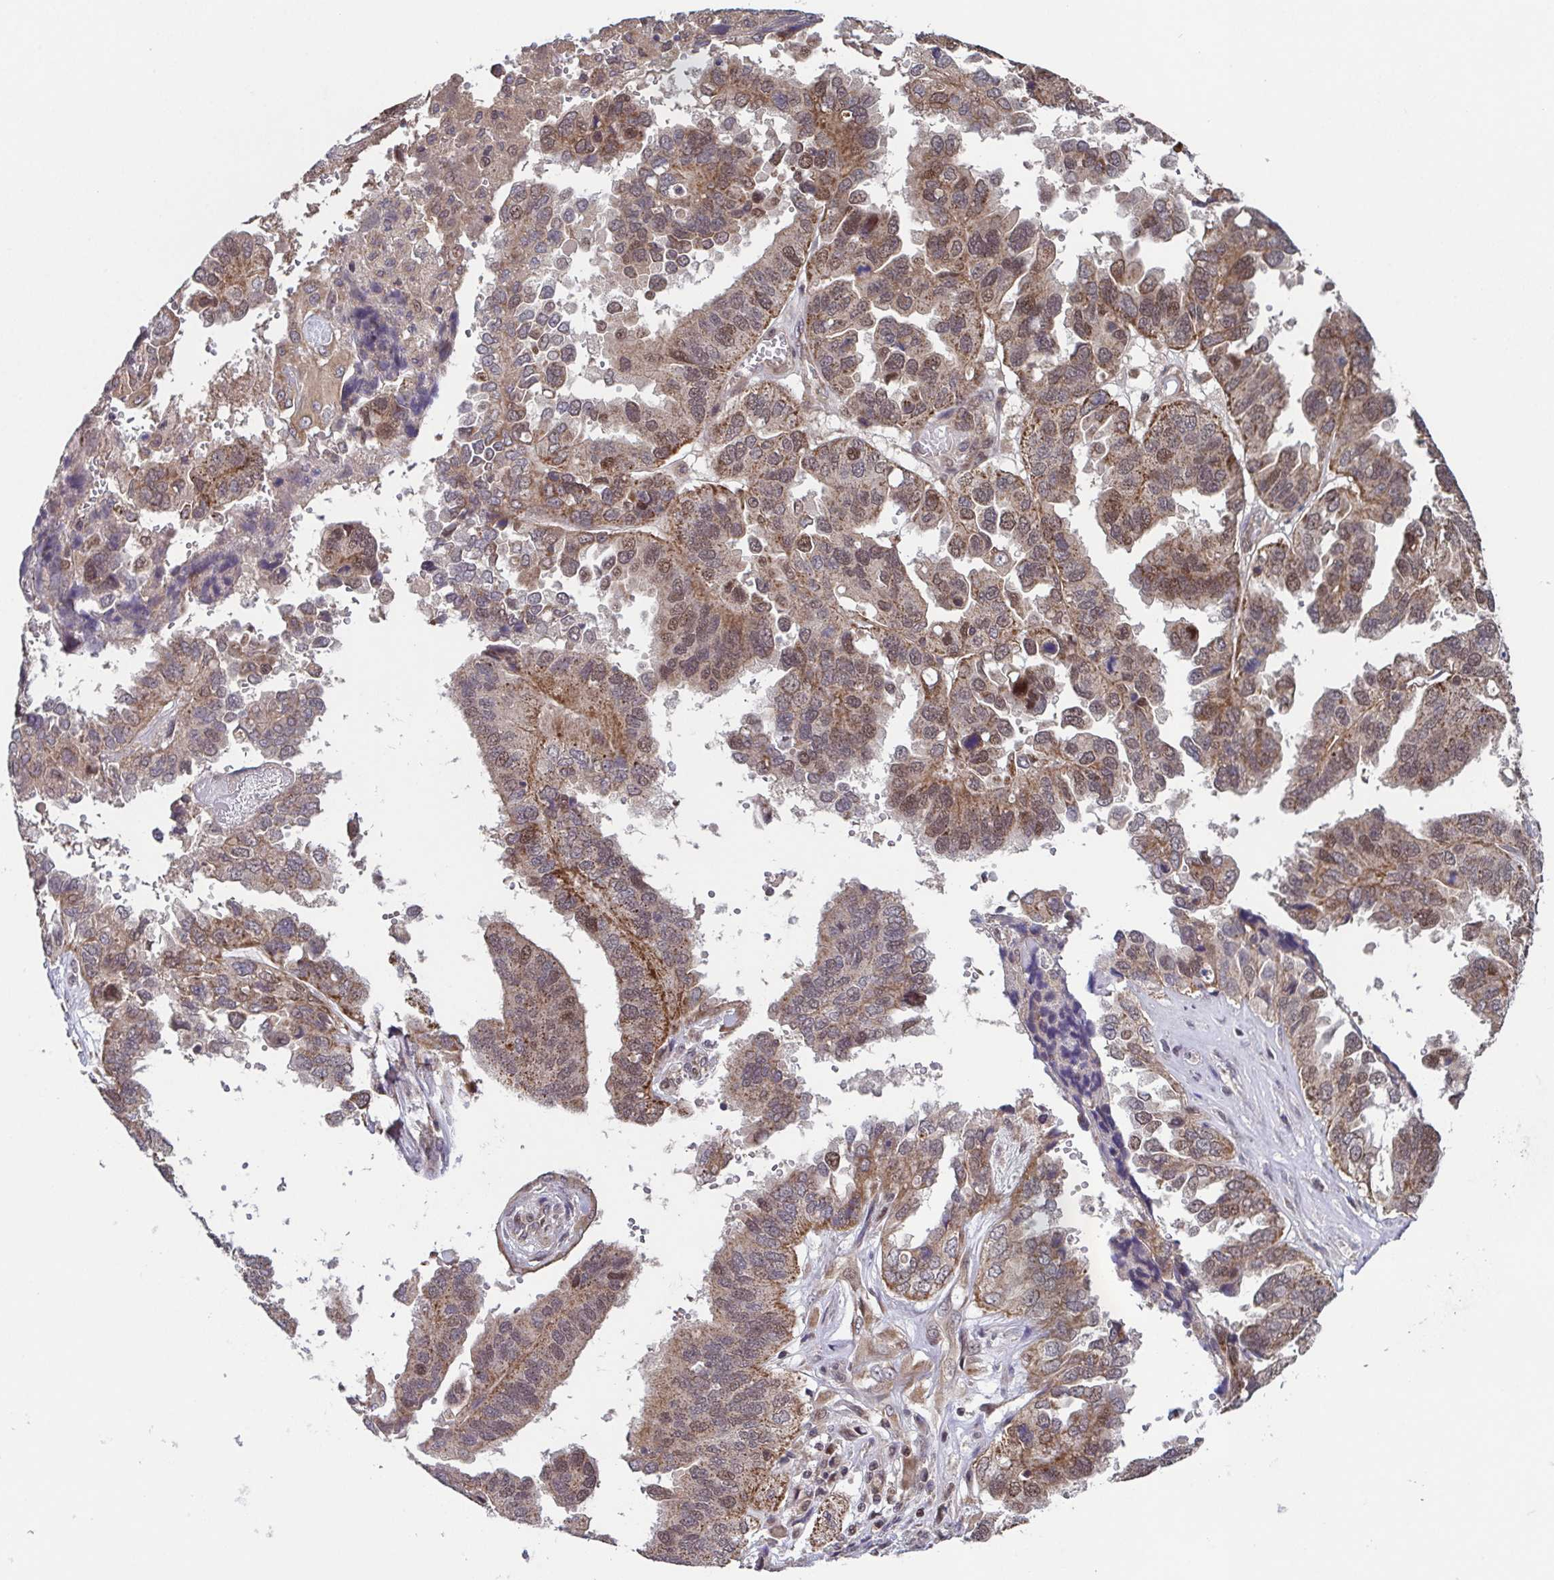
{"staining": {"intensity": "moderate", "quantity": ">75%", "location": "cytoplasmic/membranous,nuclear"}, "tissue": "ovarian cancer", "cell_type": "Tumor cells", "image_type": "cancer", "snomed": [{"axis": "morphology", "description": "Cystadenocarcinoma, serous, NOS"}, {"axis": "topography", "description": "Ovary"}], "caption": "A histopathology image showing moderate cytoplasmic/membranous and nuclear staining in about >75% of tumor cells in ovarian serous cystadenocarcinoma, as visualized by brown immunohistochemical staining.", "gene": "TTC19", "patient": {"sex": "female", "age": 79}}